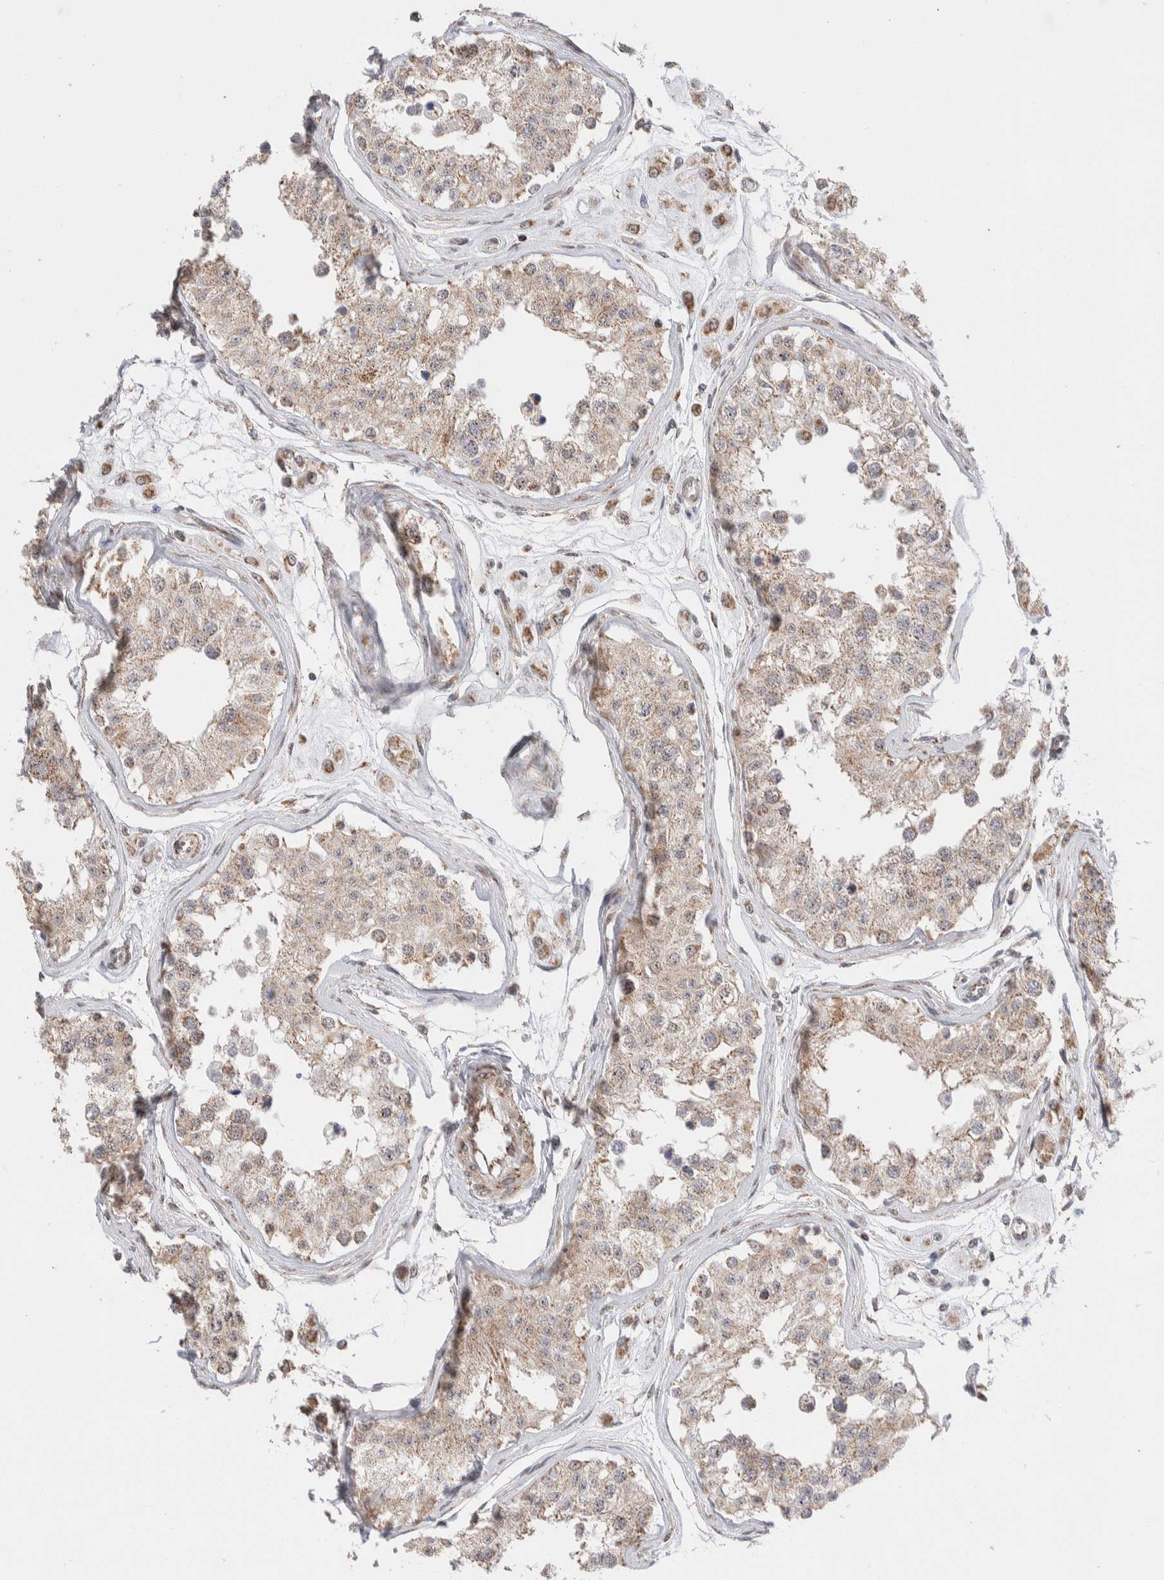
{"staining": {"intensity": "weak", "quantity": ">75%", "location": "cytoplasmic/membranous"}, "tissue": "testis", "cell_type": "Cells in seminiferous ducts", "image_type": "normal", "snomed": [{"axis": "morphology", "description": "Normal tissue, NOS"}, {"axis": "morphology", "description": "Adenocarcinoma, metastatic, NOS"}, {"axis": "topography", "description": "Testis"}], "caption": "DAB immunohistochemical staining of unremarkable human testis reveals weak cytoplasmic/membranous protein expression in about >75% of cells in seminiferous ducts.", "gene": "ZNF695", "patient": {"sex": "male", "age": 26}}